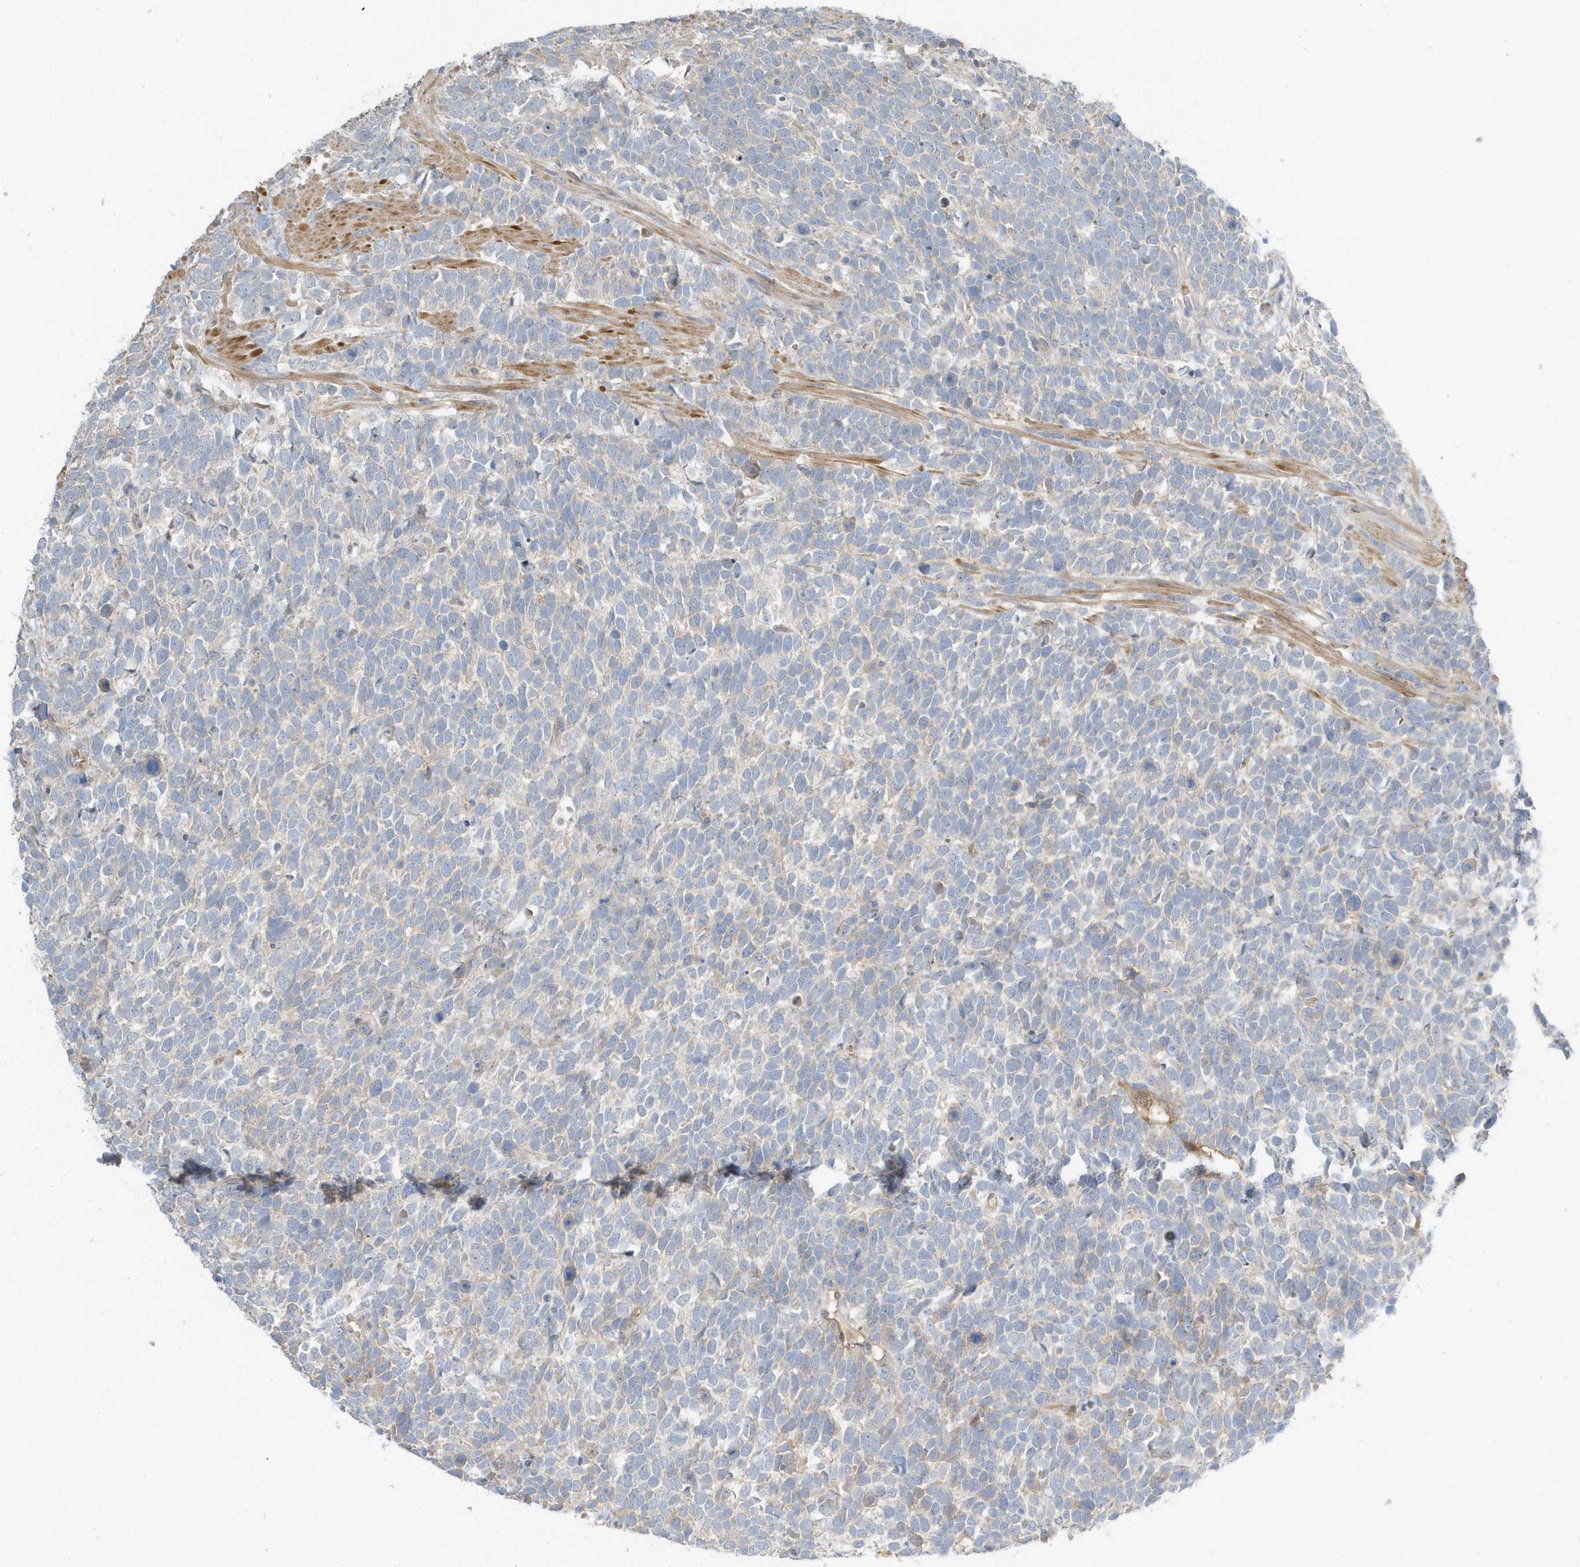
{"staining": {"intensity": "negative", "quantity": "none", "location": "none"}, "tissue": "urothelial cancer", "cell_type": "Tumor cells", "image_type": "cancer", "snomed": [{"axis": "morphology", "description": "Urothelial carcinoma, High grade"}, {"axis": "topography", "description": "Urinary bladder"}], "caption": "There is no significant expression in tumor cells of urothelial cancer.", "gene": "USP53", "patient": {"sex": "female", "age": 82}}